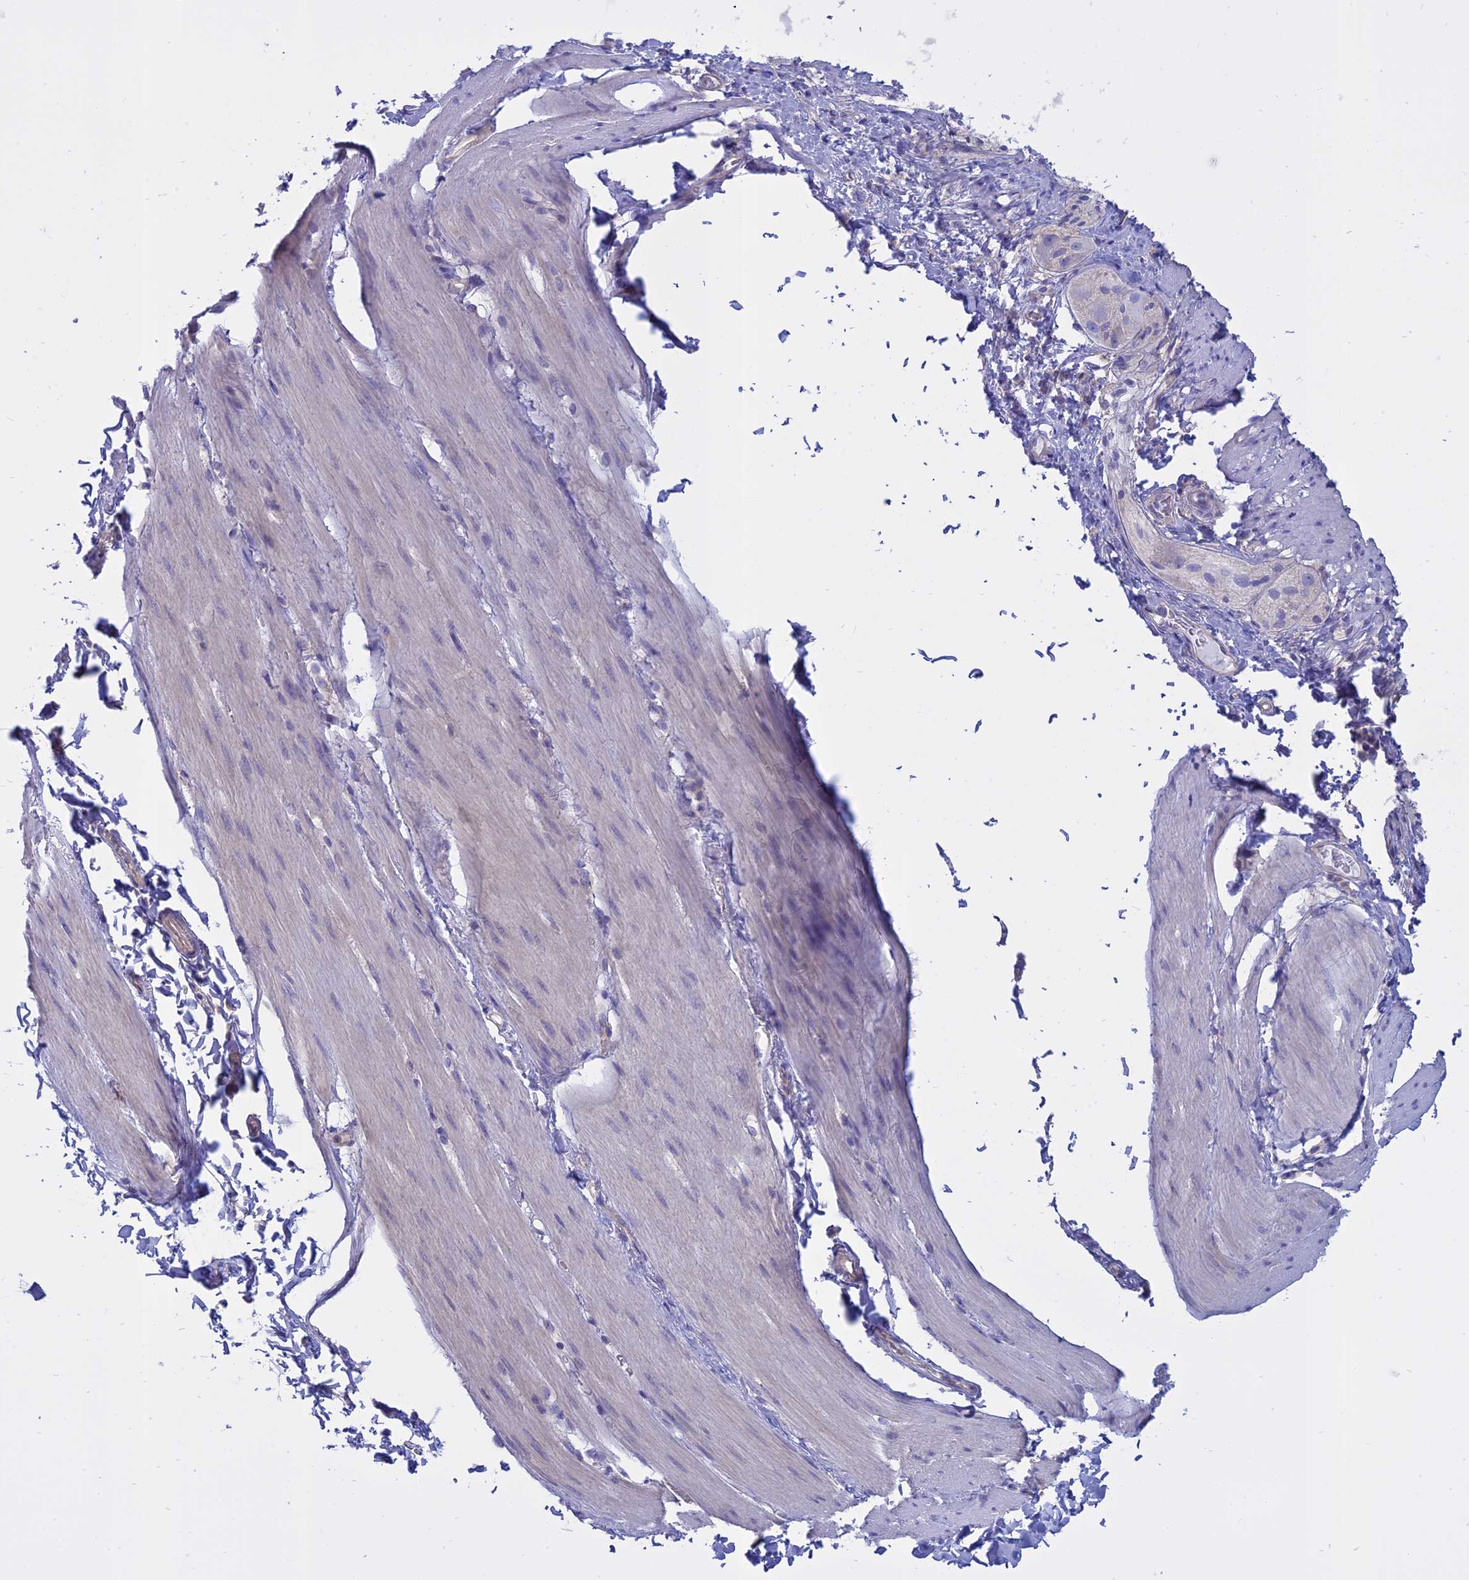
{"staining": {"intensity": "negative", "quantity": "none", "location": "none"}, "tissue": "smooth muscle", "cell_type": "Smooth muscle cells", "image_type": "normal", "snomed": [{"axis": "morphology", "description": "Normal tissue, NOS"}, {"axis": "topography", "description": "Smooth muscle"}, {"axis": "topography", "description": "Small intestine"}], "caption": "Immunohistochemistry (IHC) micrograph of benign smooth muscle stained for a protein (brown), which reveals no staining in smooth muscle cells.", "gene": "AHCYL1", "patient": {"sex": "female", "age": 84}}